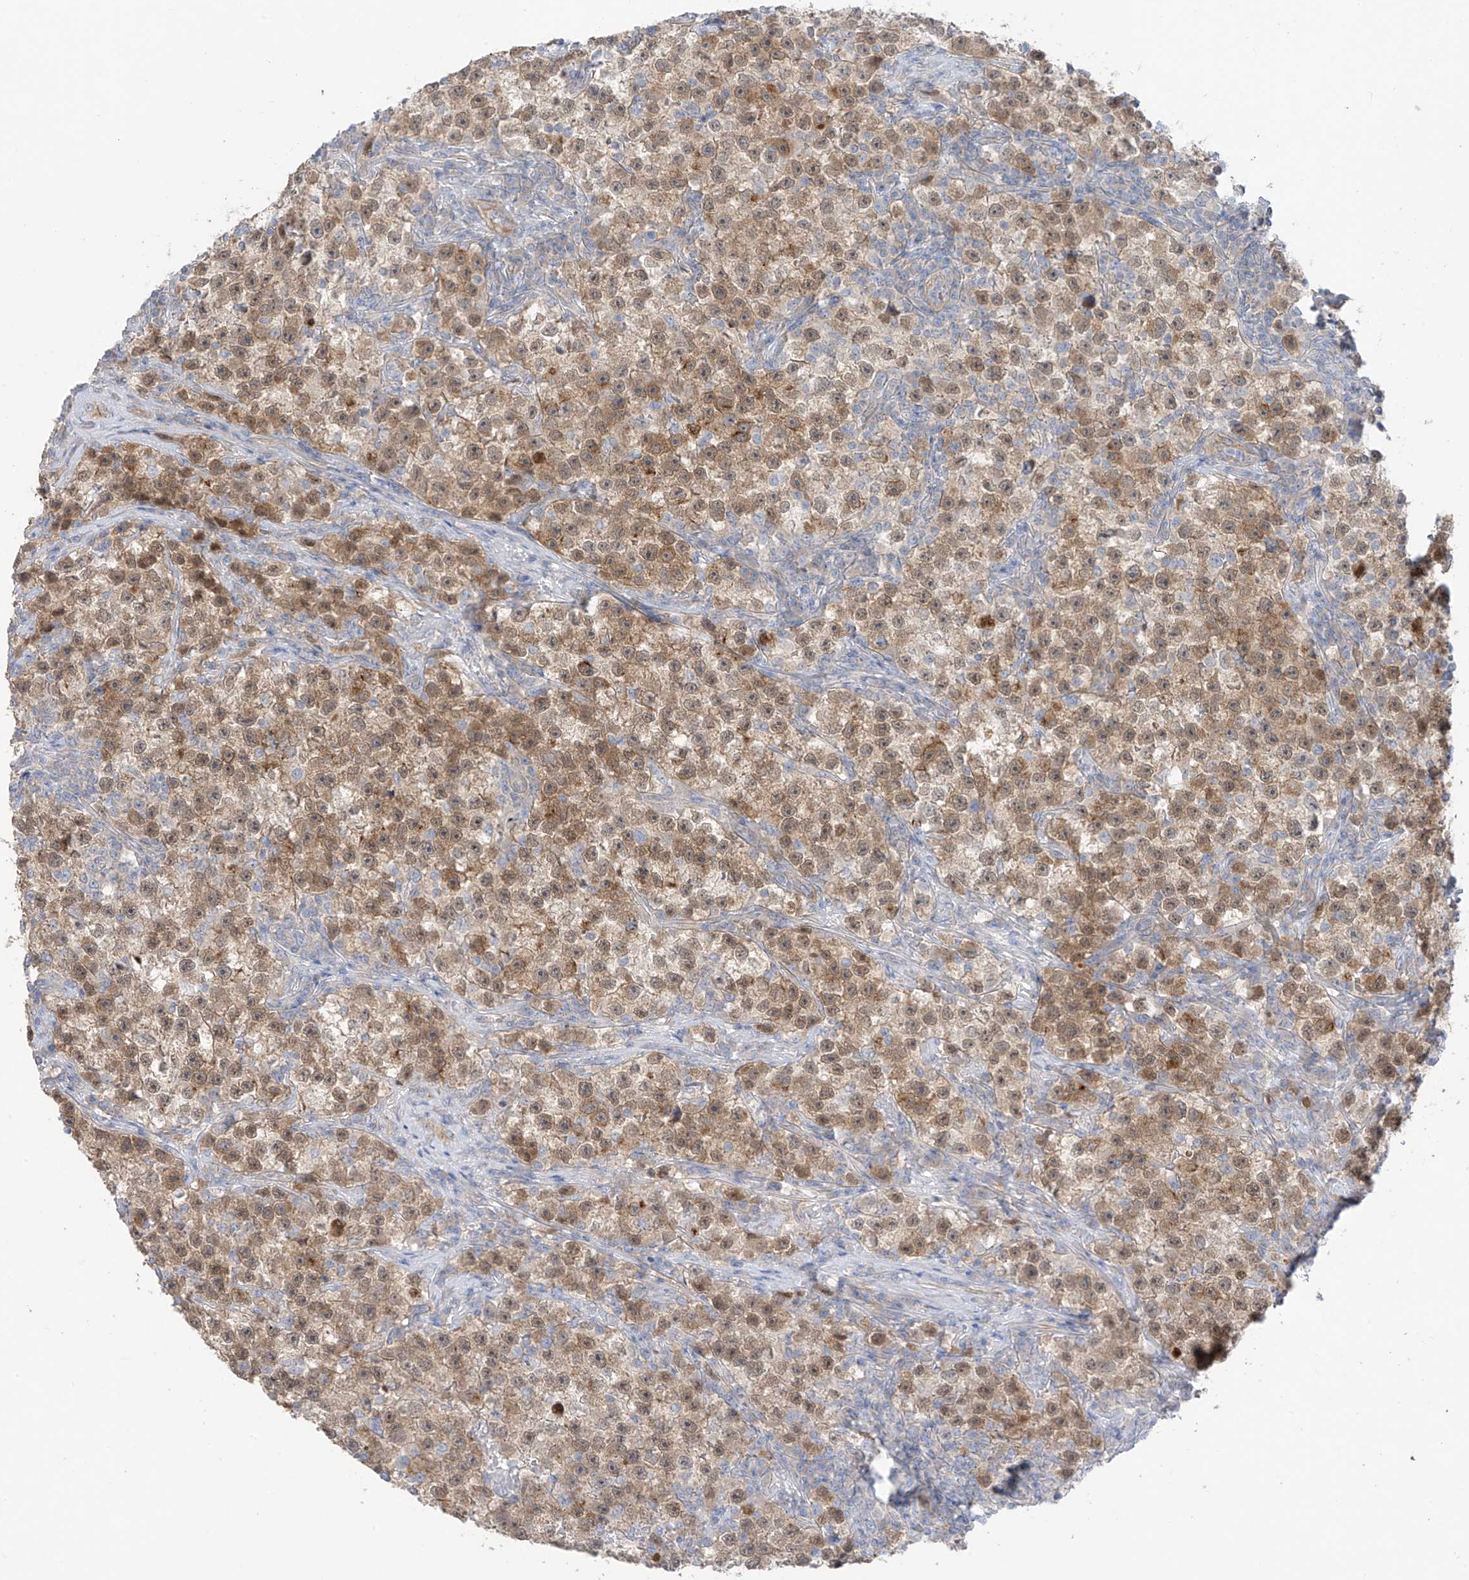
{"staining": {"intensity": "weak", "quantity": ">75%", "location": "cytoplasmic/membranous"}, "tissue": "testis cancer", "cell_type": "Tumor cells", "image_type": "cancer", "snomed": [{"axis": "morphology", "description": "Seminoma, NOS"}, {"axis": "topography", "description": "Testis"}], "caption": "Immunohistochemical staining of testis cancer demonstrates low levels of weak cytoplasmic/membranous positivity in about >75% of tumor cells.", "gene": "EIPR1", "patient": {"sex": "male", "age": 22}}